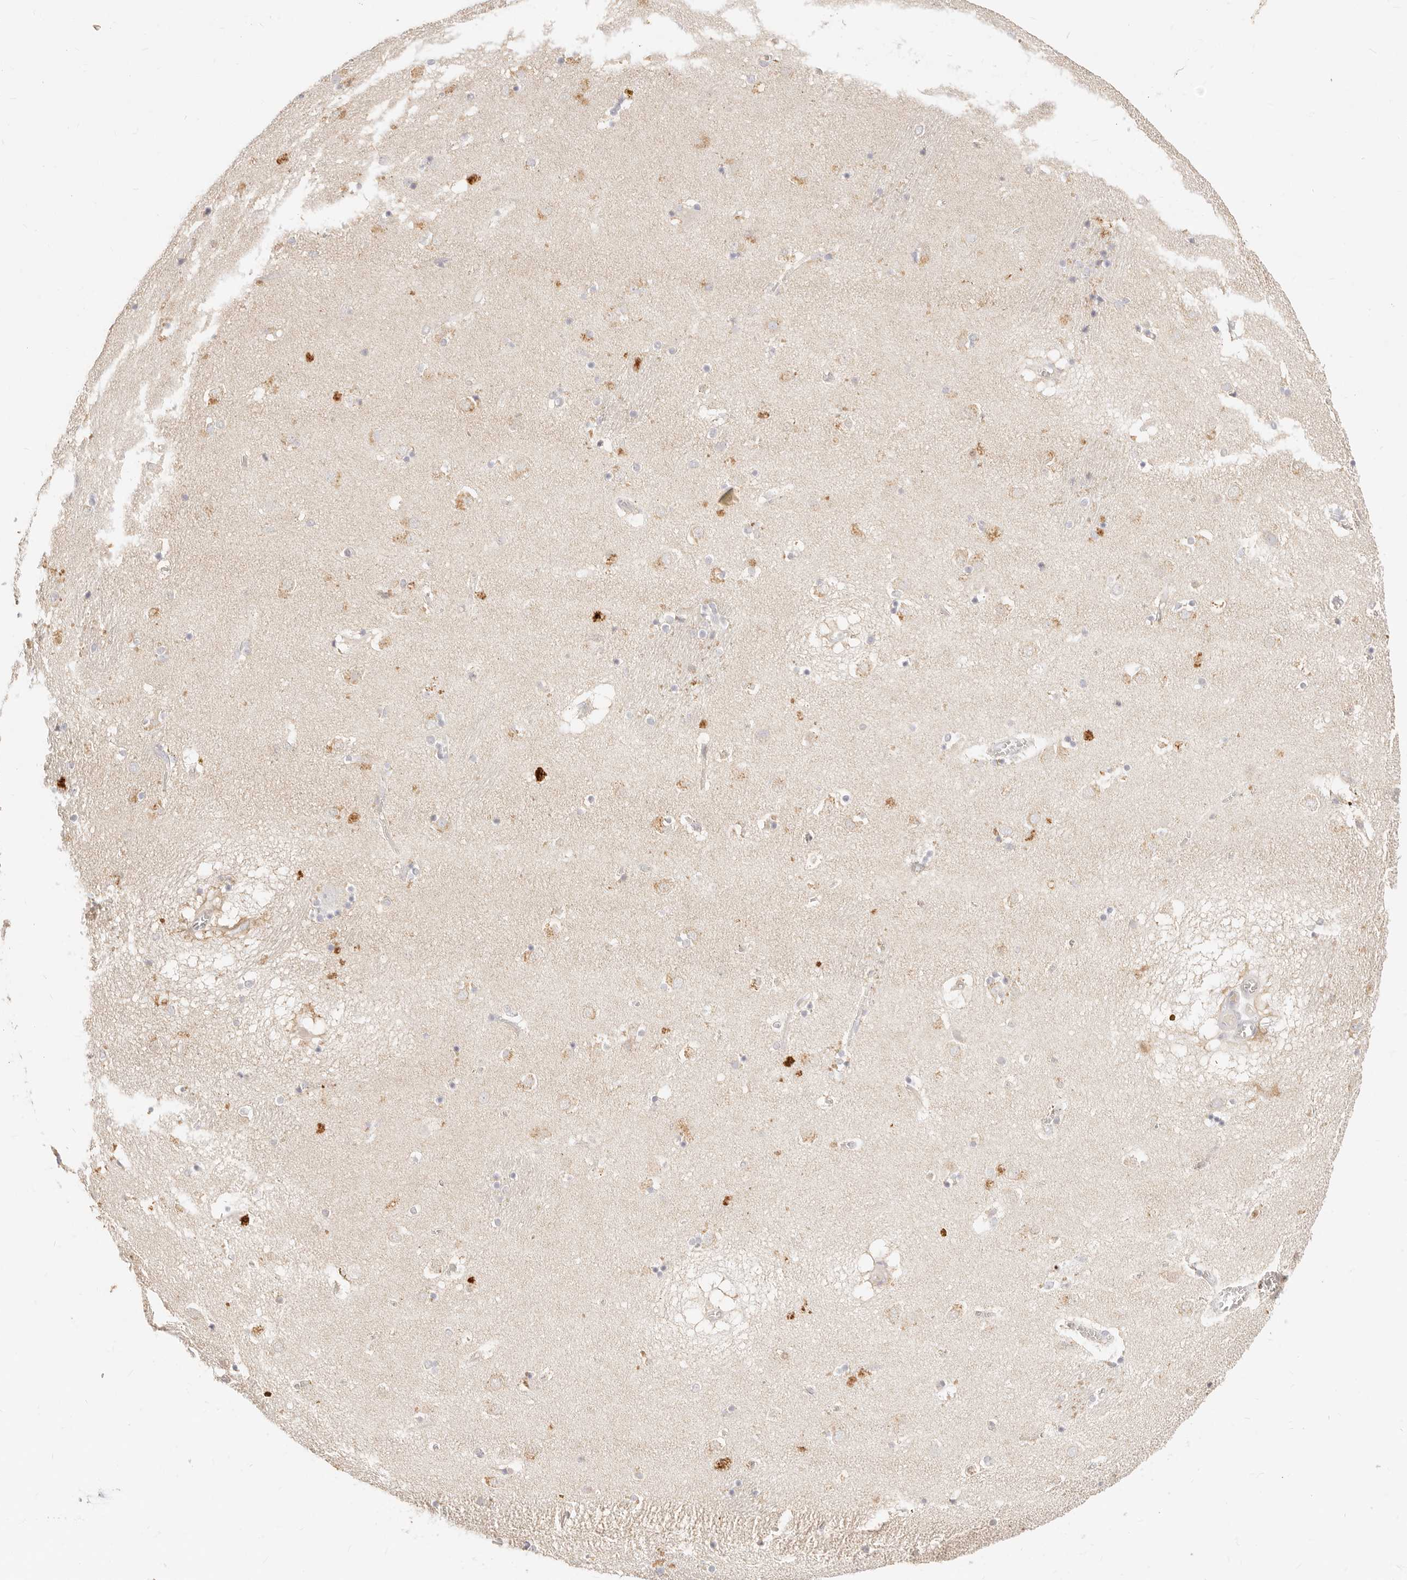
{"staining": {"intensity": "moderate", "quantity": "<25%", "location": "cytoplasmic/membranous"}, "tissue": "caudate", "cell_type": "Glial cells", "image_type": "normal", "snomed": [{"axis": "morphology", "description": "Normal tissue, NOS"}, {"axis": "topography", "description": "Lateral ventricle wall"}], "caption": "An immunohistochemistry micrograph of unremarkable tissue is shown. Protein staining in brown labels moderate cytoplasmic/membranous positivity in caudate within glial cells. The protein of interest is shown in brown color, while the nuclei are stained blue.", "gene": "ACOX1", "patient": {"sex": "male", "age": 70}}